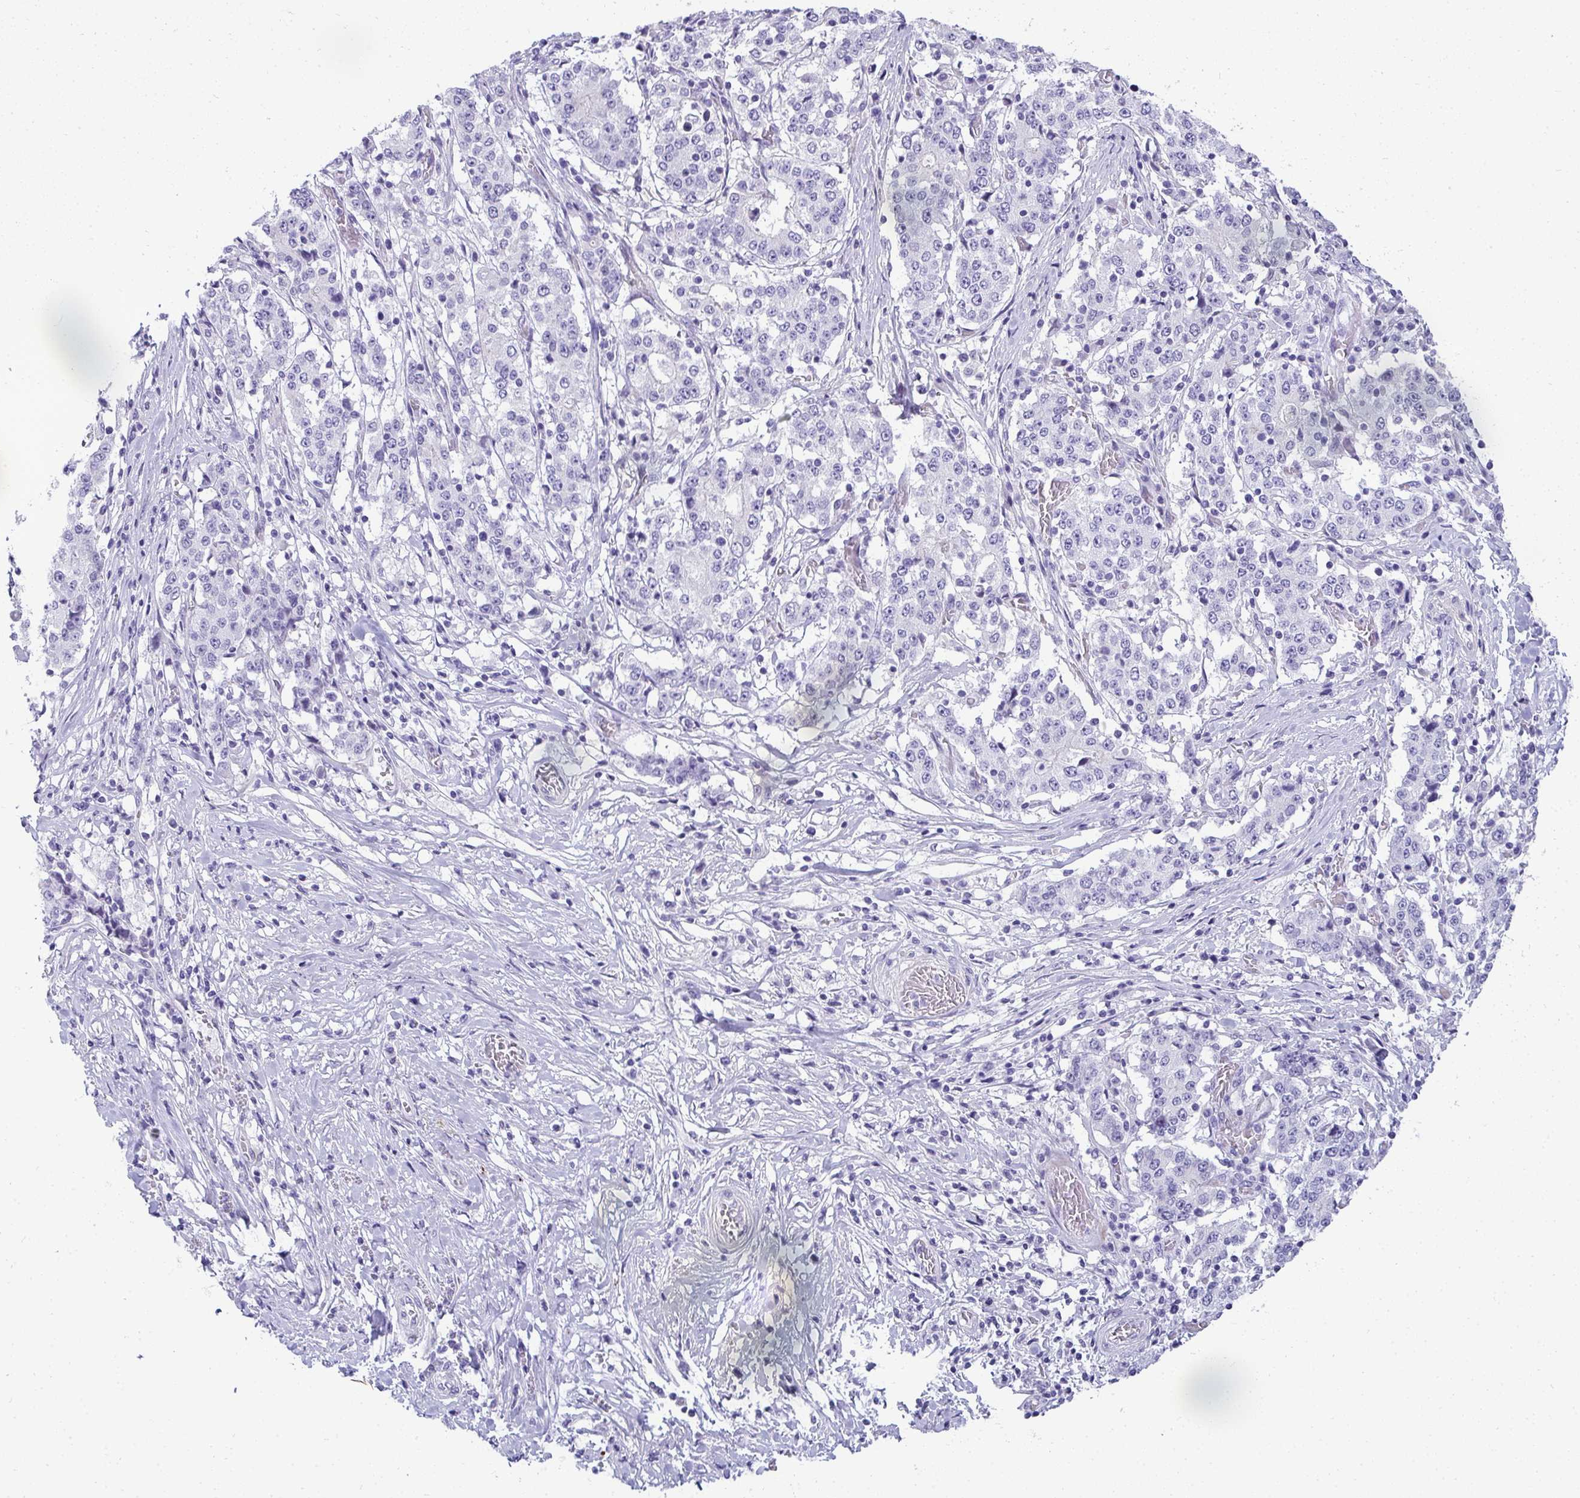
{"staining": {"intensity": "negative", "quantity": "none", "location": "none"}, "tissue": "stomach cancer", "cell_type": "Tumor cells", "image_type": "cancer", "snomed": [{"axis": "morphology", "description": "Adenocarcinoma, NOS"}, {"axis": "topography", "description": "Stomach"}], "caption": "This is a micrograph of immunohistochemistry (IHC) staining of stomach adenocarcinoma, which shows no staining in tumor cells.", "gene": "AK5", "patient": {"sex": "male", "age": 59}}